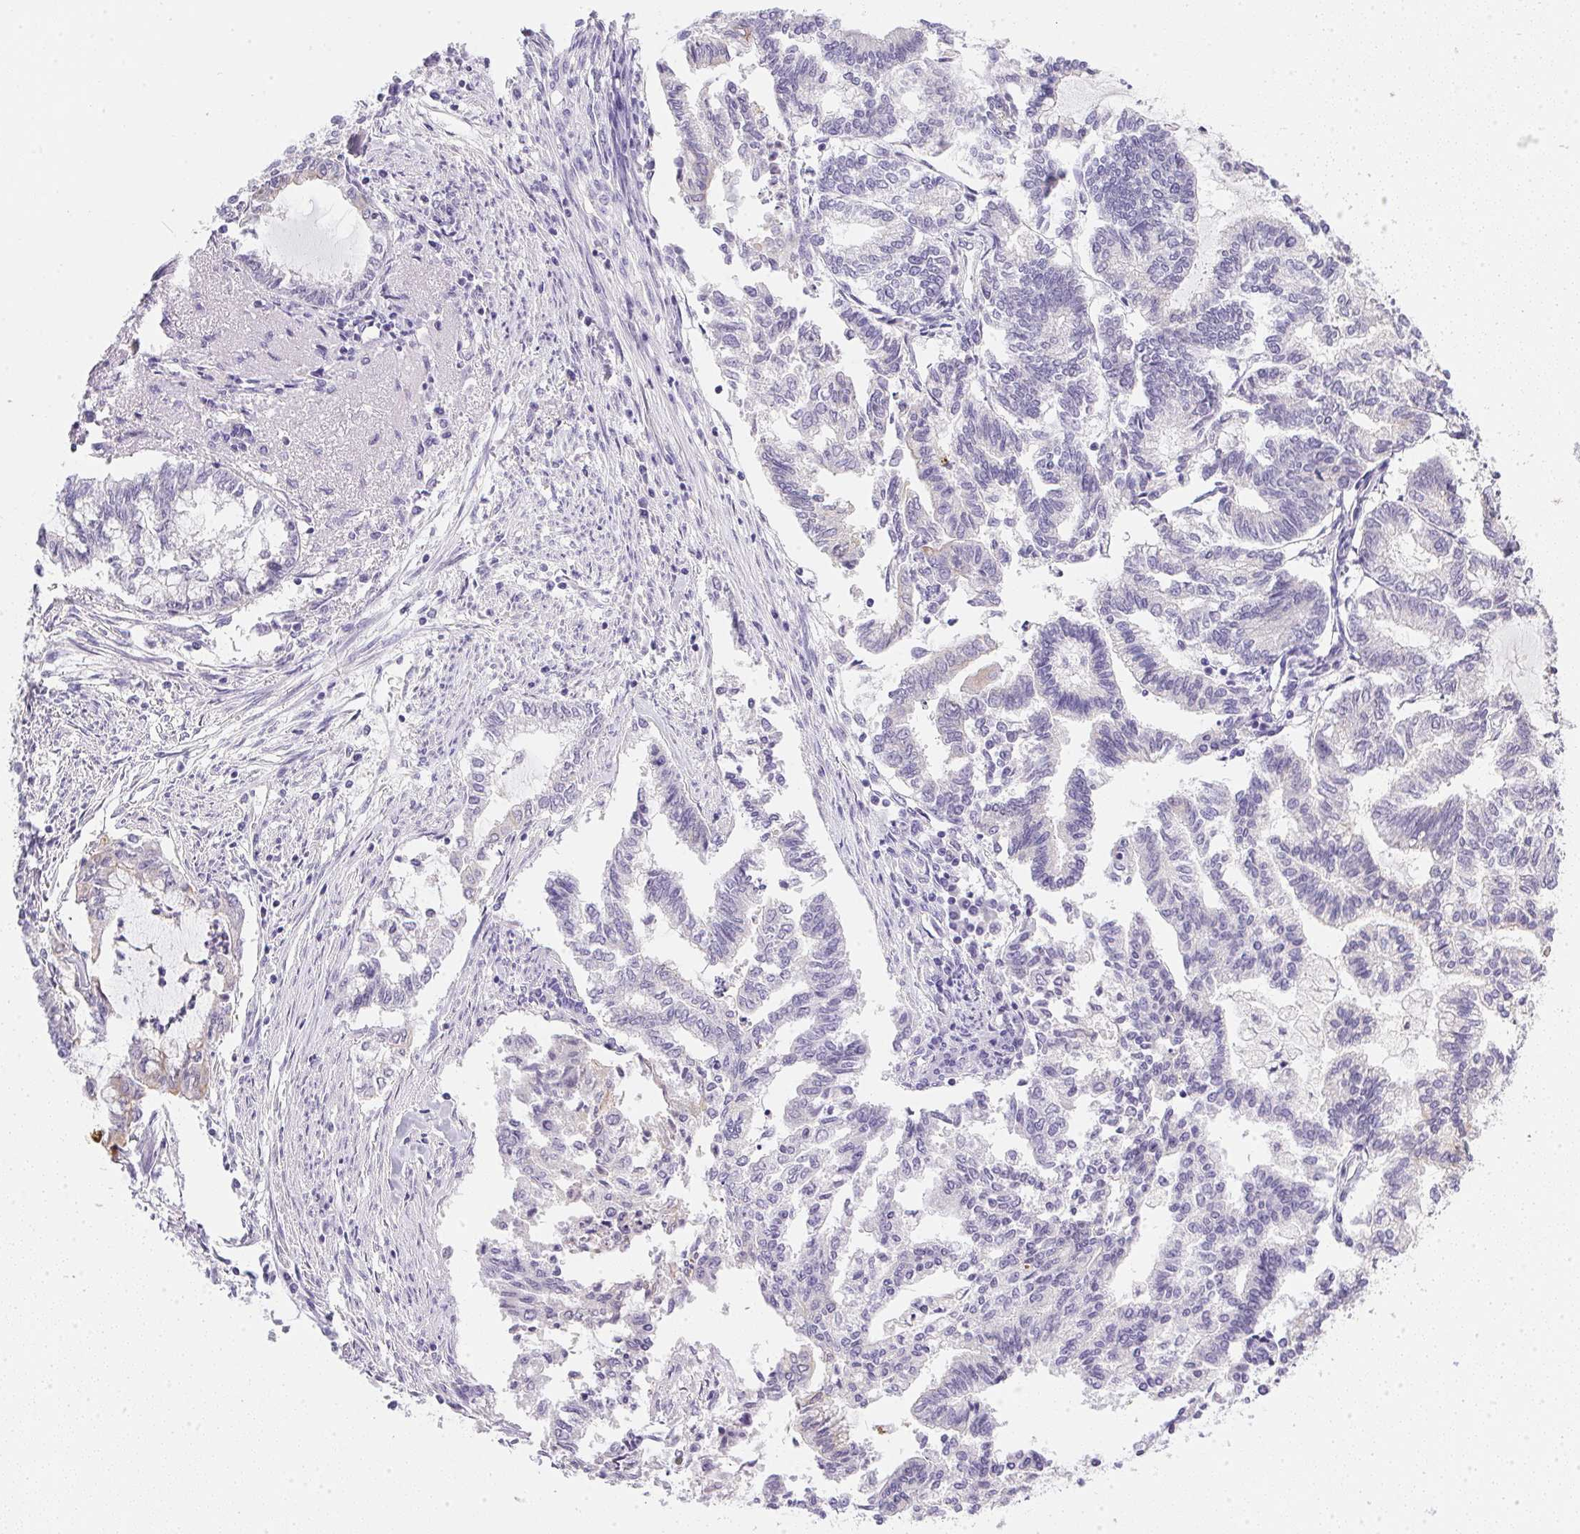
{"staining": {"intensity": "negative", "quantity": "none", "location": "none"}, "tissue": "endometrial cancer", "cell_type": "Tumor cells", "image_type": "cancer", "snomed": [{"axis": "morphology", "description": "Adenocarcinoma, NOS"}, {"axis": "topography", "description": "Endometrium"}], "caption": "Endometrial adenocarcinoma stained for a protein using immunohistochemistry (IHC) reveals no positivity tumor cells.", "gene": "SLC17A7", "patient": {"sex": "female", "age": 79}}